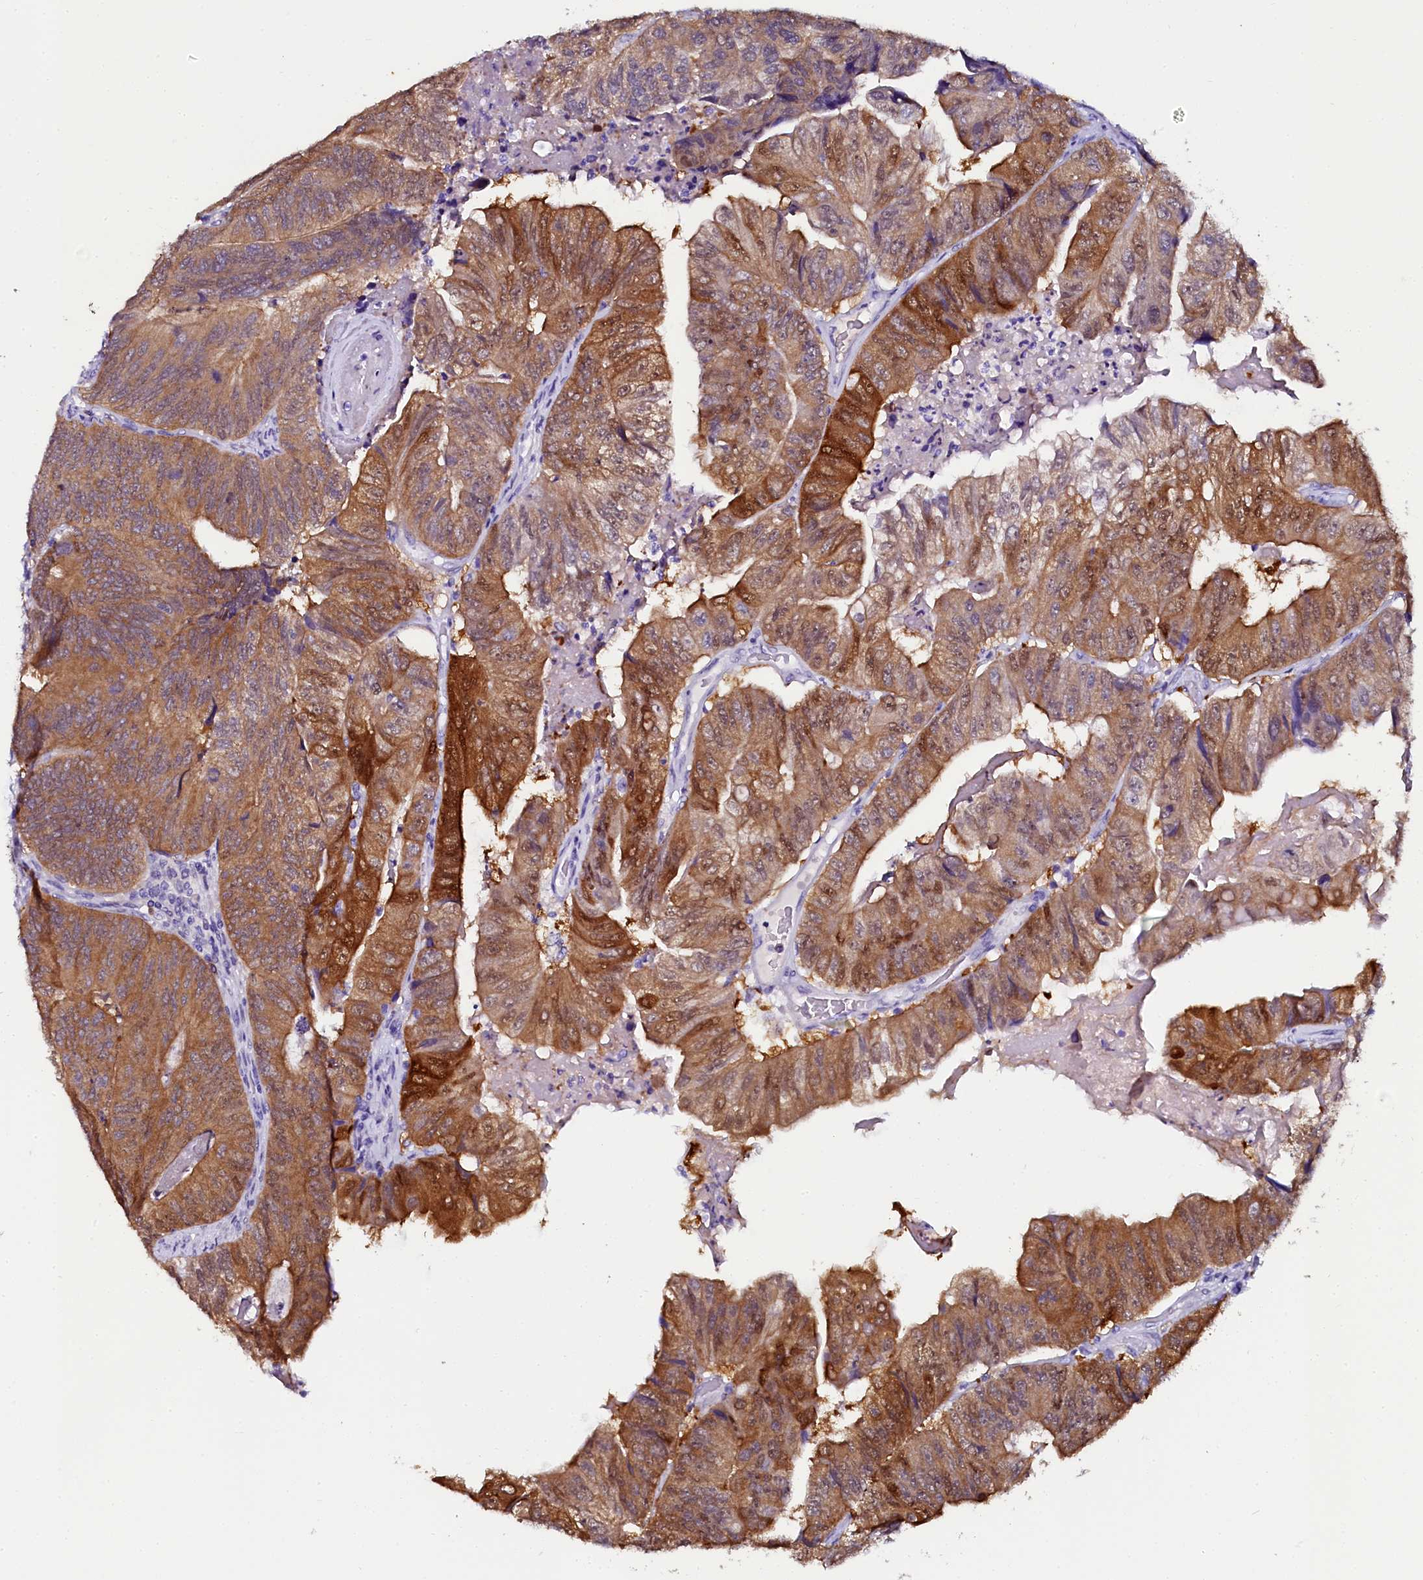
{"staining": {"intensity": "strong", "quantity": "25%-75%", "location": "cytoplasmic/membranous"}, "tissue": "colorectal cancer", "cell_type": "Tumor cells", "image_type": "cancer", "snomed": [{"axis": "morphology", "description": "Adenocarcinoma, NOS"}, {"axis": "topography", "description": "Colon"}], "caption": "Immunohistochemical staining of human adenocarcinoma (colorectal) displays high levels of strong cytoplasmic/membranous protein expression in approximately 25%-75% of tumor cells.", "gene": "SORD", "patient": {"sex": "female", "age": 67}}